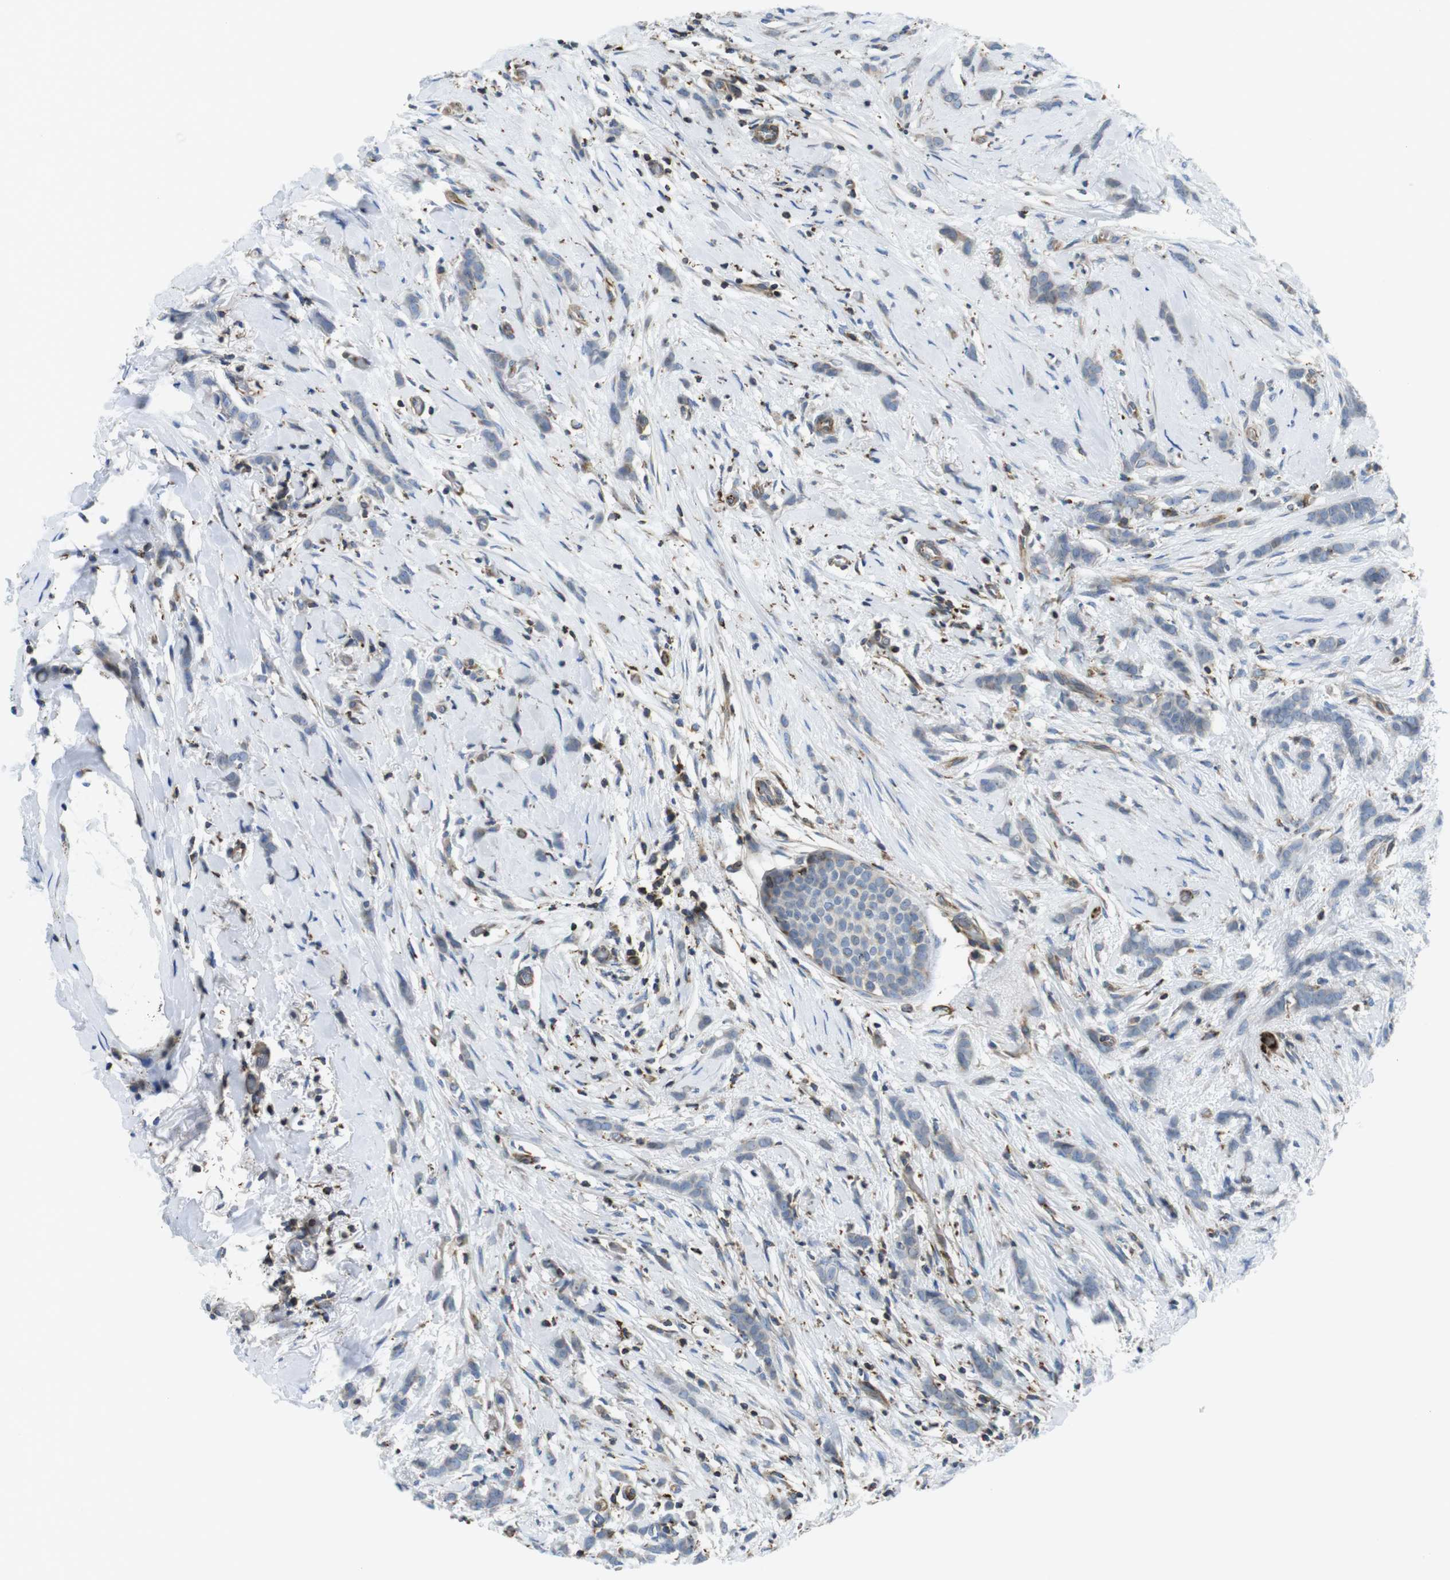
{"staining": {"intensity": "negative", "quantity": "none", "location": "none"}, "tissue": "breast cancer", "cell_type": "Tumor cells", "image_type": "cancer", "snomed": [{"axis": "morphology", "description": "Lobular carcinoma, in situ"}, {"axis": "morphology", "description": "Lobular carcinoma"}, {"axis": "topography", "description": "Breast"}], "caption": "DAB immunohistochemical staining of breast lobular carcinoma displays no significant staining in tumor cells.", "gene": "KCNE3", "patient": {"sex": "female", "age": 41}}